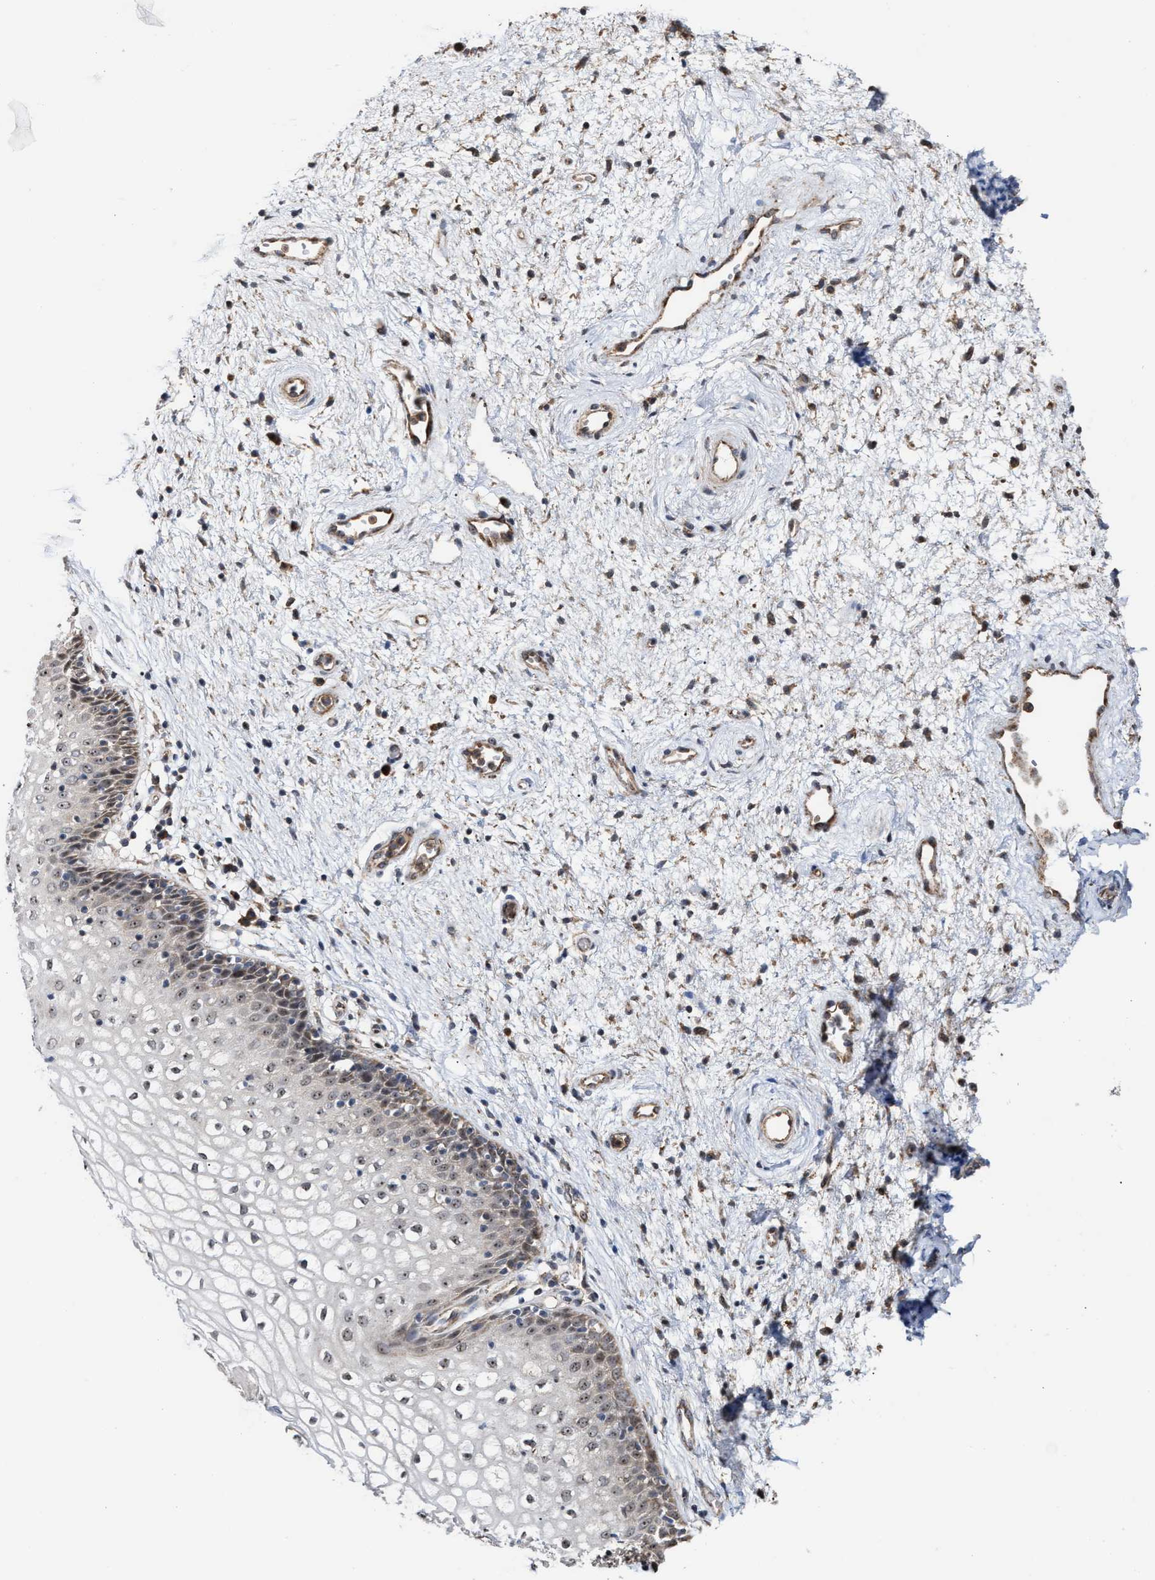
{"staining": {"intensity": "moderate", "quantity": ">75%", "location": "cytoplasmic/membranous,nuclear"}, "tissue": "vagina", "cell_type": "Squamous epithelial cells", "image_type": "normal", "snomed": [{"axis": "morphology", "description": "Normal tissue, NOS"}, {"axis": "topography", "description": "Vagina"}], "caption": "Immunohistochemistry of unremarkable vagina displays medium levels of moderate cytoplasmic/membranous,nuclear staining in about >75% of squamous epithelial cells.", "gene": "EXOSC2", "patient": {"sex": "female", "age": 34}}